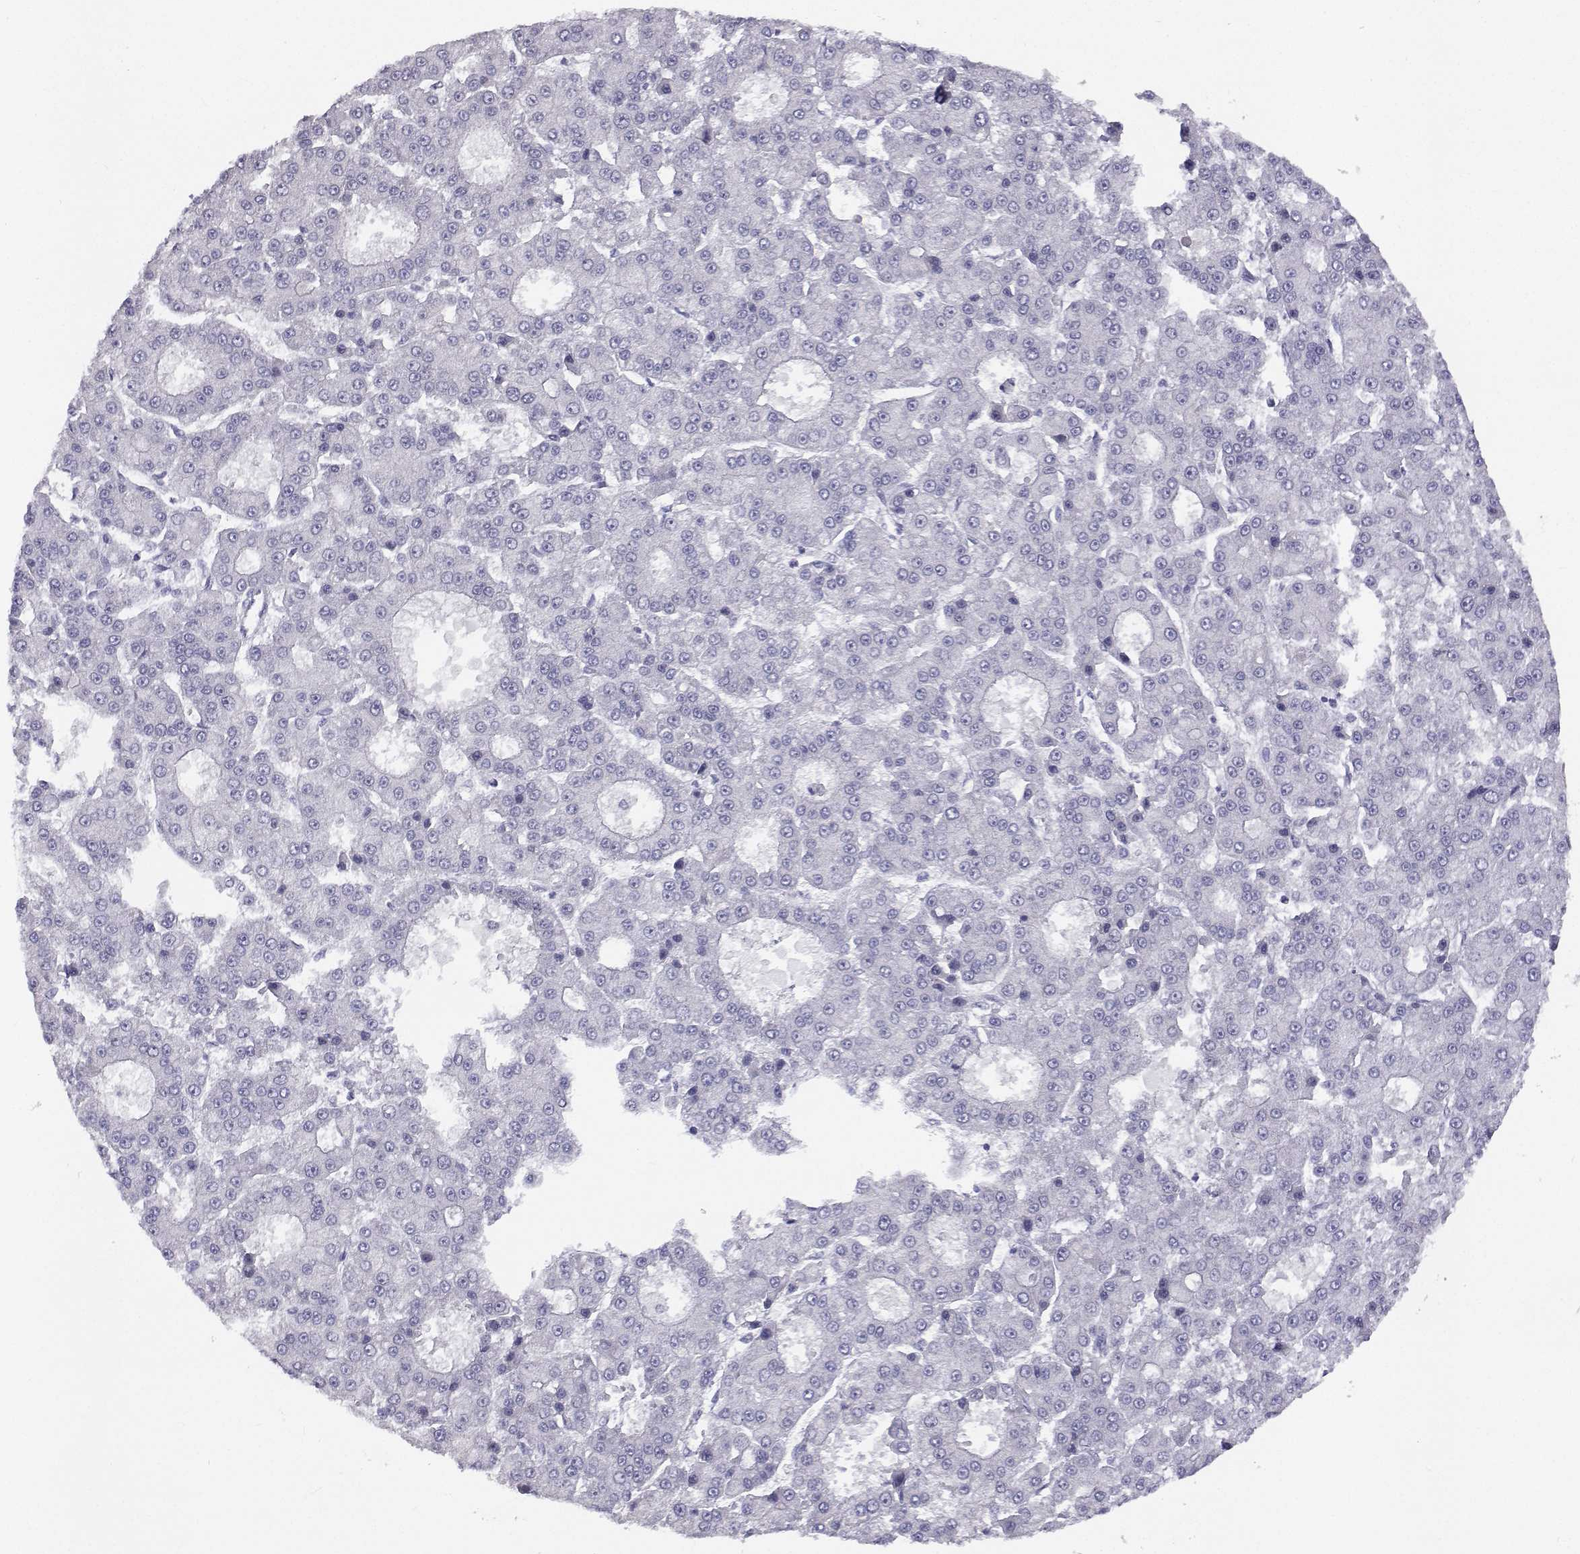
{"staining": {"intensity": "negative", "quantity": "none", "location": "none"}, "tissue": "liver cancer", "cell_type": "Tumor cells", "image_type": "cancer", "snomed": [{"axis": "morphology", "description": "Carcinoma, Hepatocellular, NOS"}, {"axis": "topography", "description": "Liver"}], "caption": "IHC micrograph of neoplastic tissue: human liver cancer stained with DAB displays no significant protein expression in tumor cells.", "gene": "ANKRD65", "patient": {"sex": "male", "age": 70}}